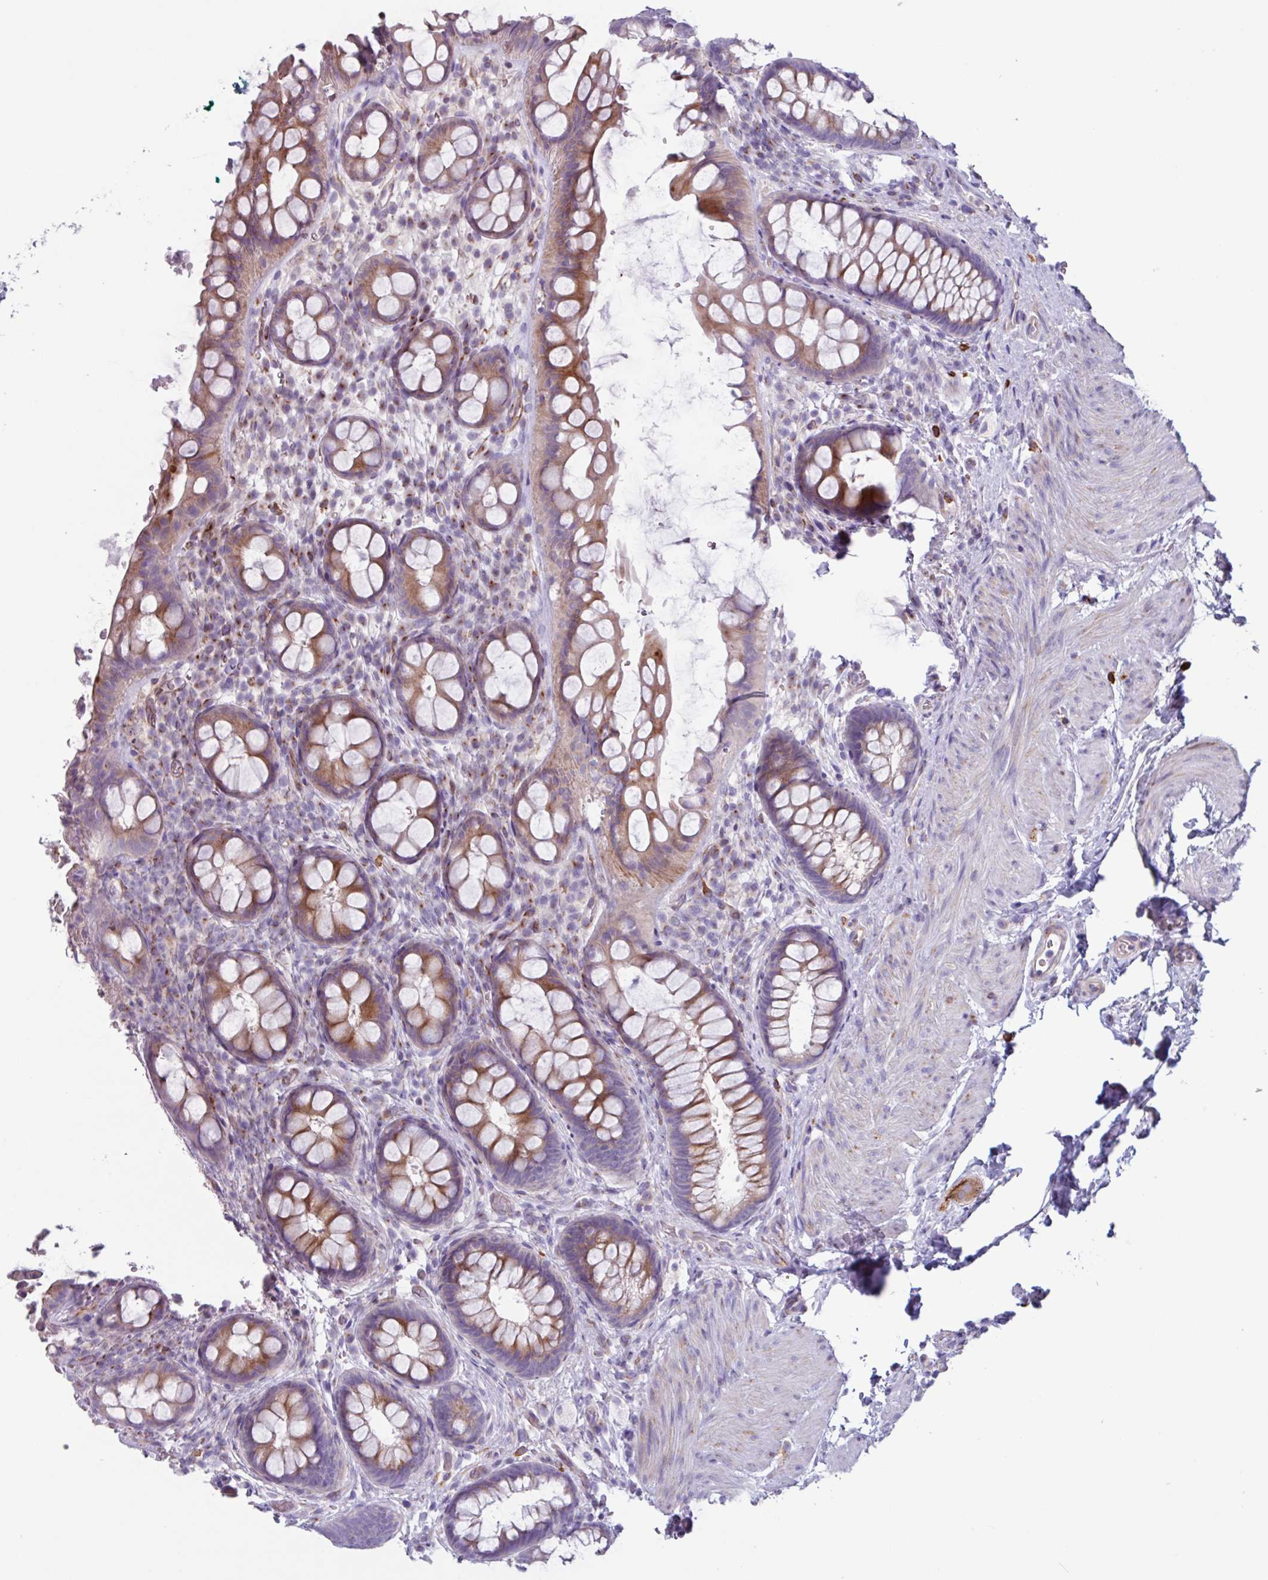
{"staining": {"intensity": "moderate", "quantity": "25%-75%", "location": "cytoplasmic/membranous"}, "tissue": "rectum", "cell_type": "Glandular cells", "image_type": "normal", "snomed": [{"axis": "morphology", "description": "Normal tissue, NOS"}, {"axis": "topography", "description": "Rectum"}, {"axis": "topography", "description": "Peripheral nerve tissue"}], "caption": "Immunohistochemical staining of normal rectum exhibits 25%-75% levels of moderate cytoplasmic/membranous protein positivity in about 25%-75% of glandular cells. Immunohistochemistry (ihc) stains the protein in brown and the nuclei are stained blue.", "gene": "ADGRE1", "patient": {"sex": "female", "age": 69}}